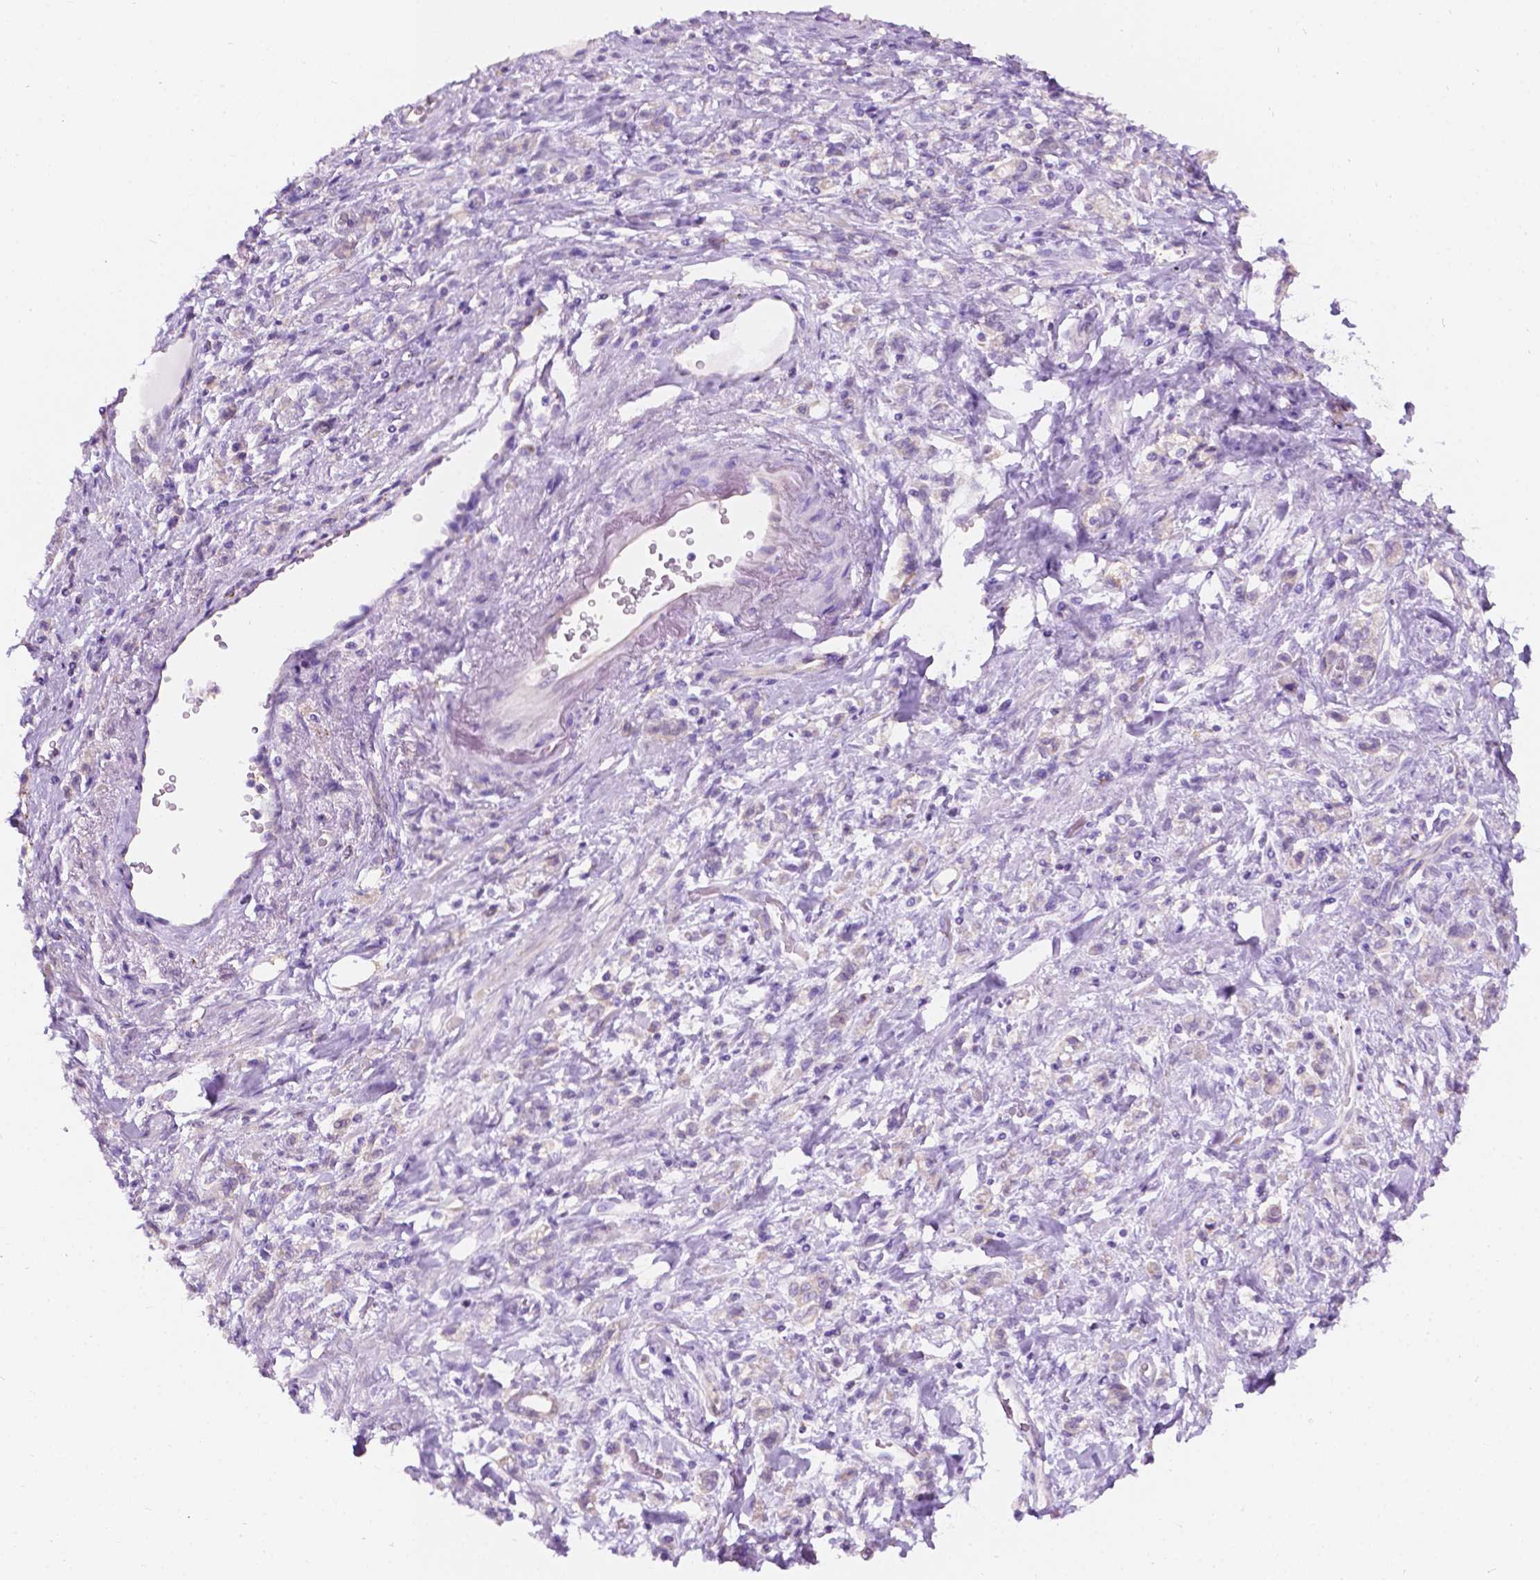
{"staining": {"intensity": "negative", "quantity": "none", "location": "none"}, "tissue": "stomach cancer", "cell_type": "Tumor cells", "image_type": "cancer", "snomed": [{"axis": "morphology", "description": "Adenocarcinoma, NOS"}, {"axis": "topography", "description": "Stomach"}], "caption": "There is no significant staining in tumor cells of adenocarcinoma (stomach). (Stains: DAB IHC with hematoxylin counter stain, Microscopy: brightfield microscopy at high magnification).", "gene": "NOS1AP", "patient": {"sex": "male", "age": 77}}